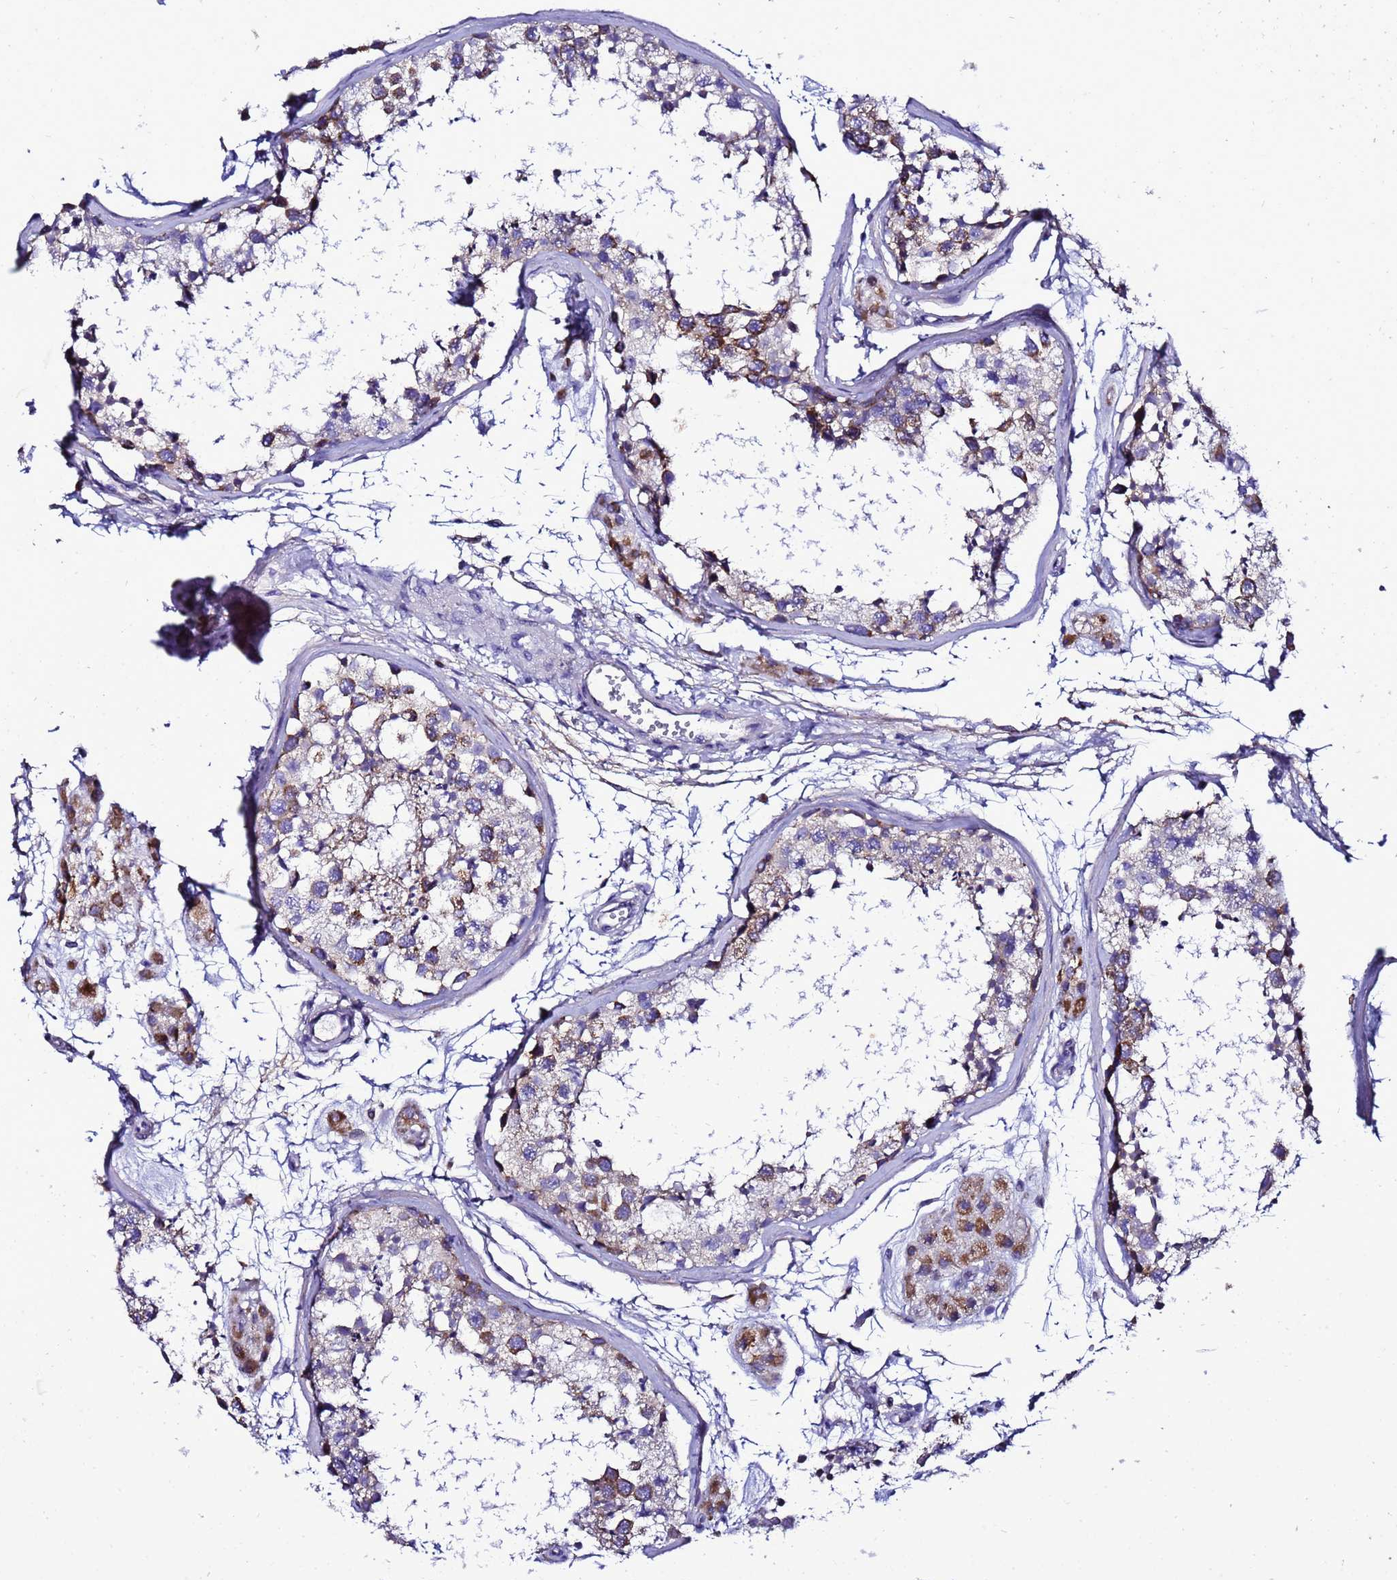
{"staining": {"intensity": "strong", "quantity": "<25%", "location": "cytoplasmic/membranous"}, "tissue": "testis", "cell_type": "Cells in seminiferous ducts", "image_type": "normal", "snomed": [{"axis": "morphology", "description": "Normal tissue, NOS"}, {"axis": "topography", "description": "Testis"}], "caption": "Testis stained for a protein displays strong cytoplasmic/membranous positivity in cells in seminiferous ducts. (DAB = brown stain, brightfield microscopy at high magnification).", "gene": "HIGD2A", "patient": {"sex": "male", "age": 56}}